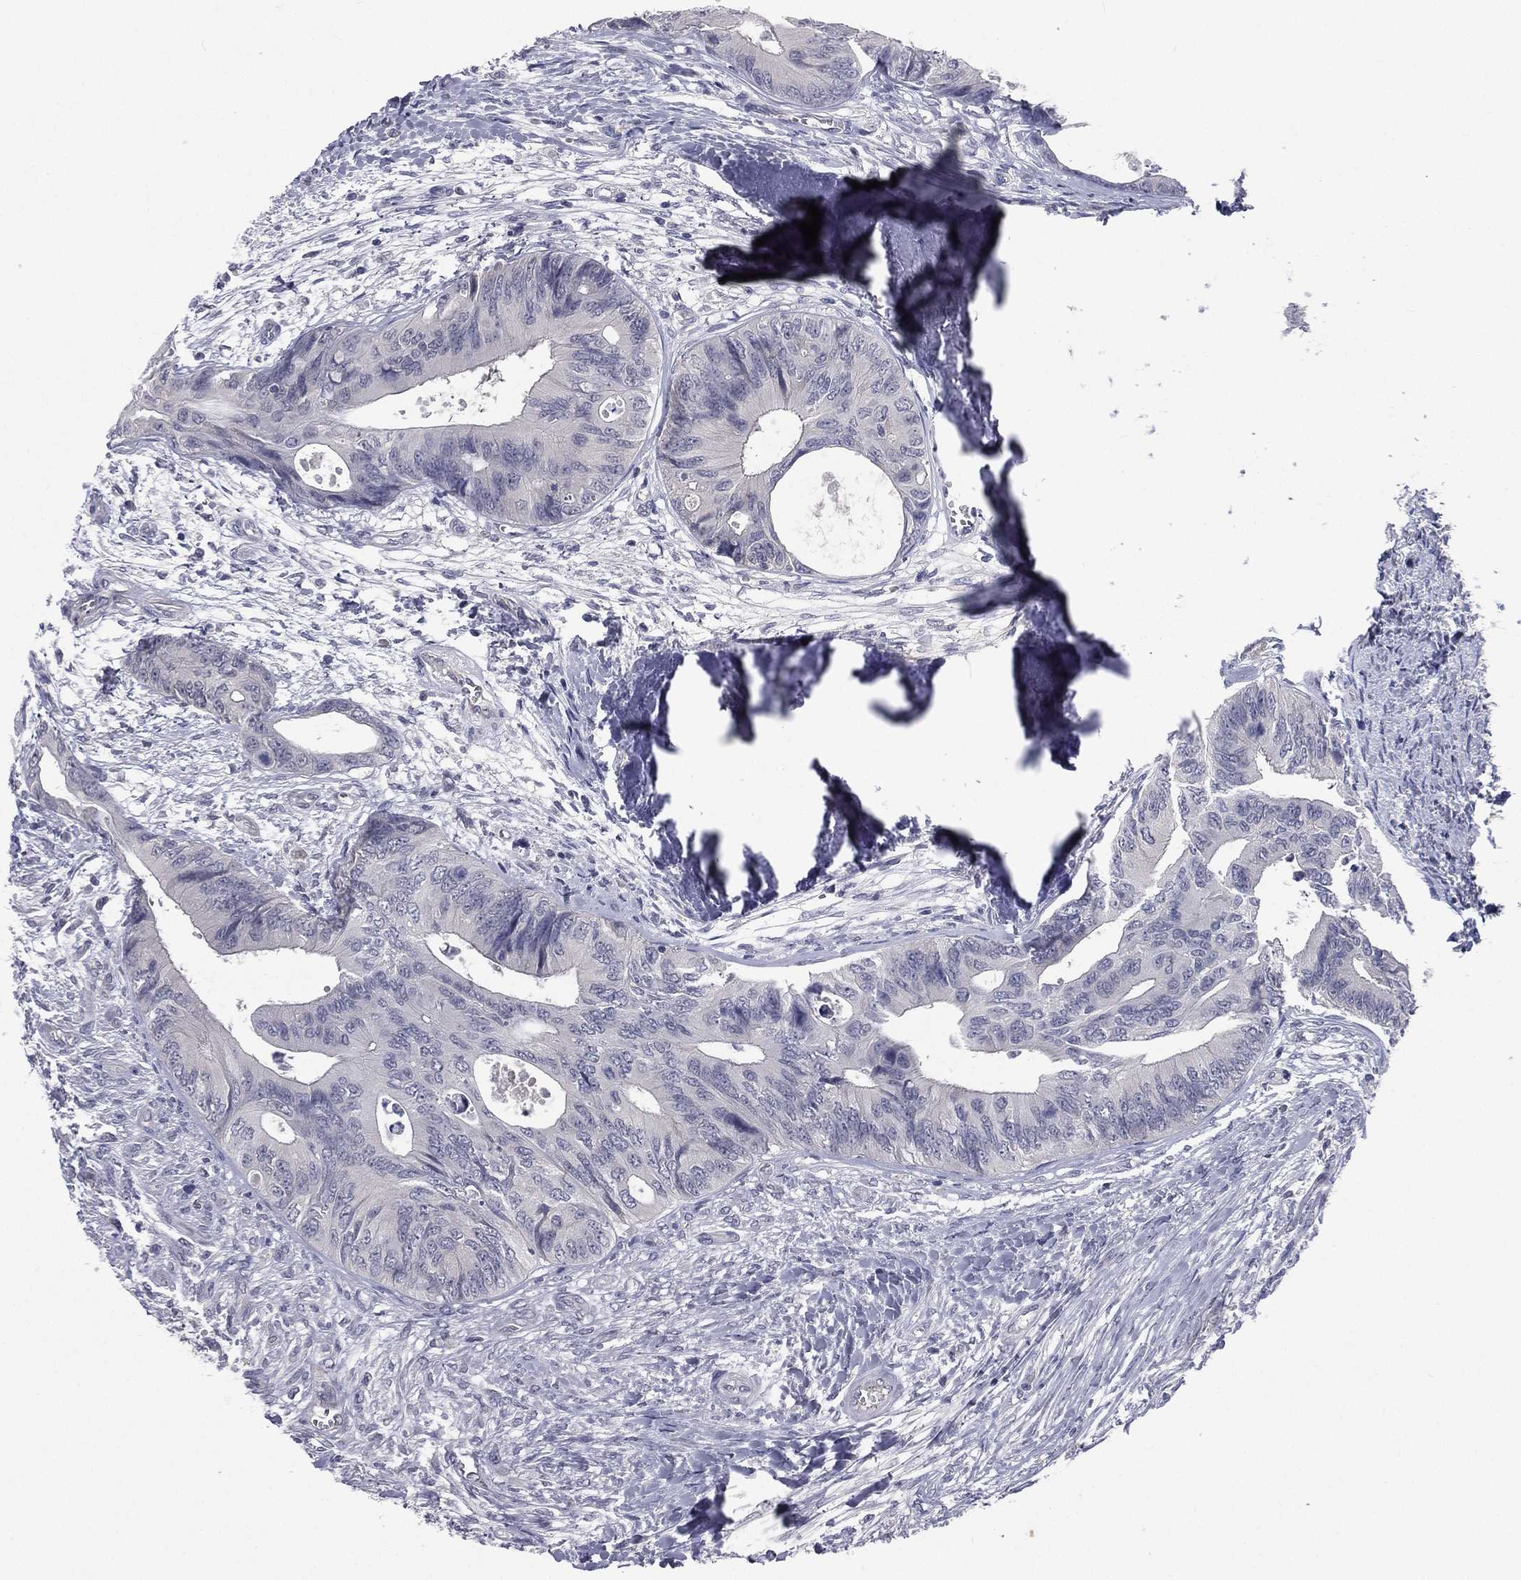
{"staining": {"intensity": "negative", "quantity": "none", "location": "none"}, "tissue": "colorectal cancer", "cell_type": "Tumor cells", "image_type": "cancer", "snomed": [{"axis": "morphology", "description": "Normal tissue, NOS"}, {"axis": "morphology", "description": "Adenocarcinoma, NOS"}, {"axis": "topography", "description": "Colon"}], "caption": "Colorectal adenocarcinoma was stained to show a protein in brown. There is no significant expression in tumor cells.", "gene": "IFT27", "patient": {"sex": "male", "age": 65}}